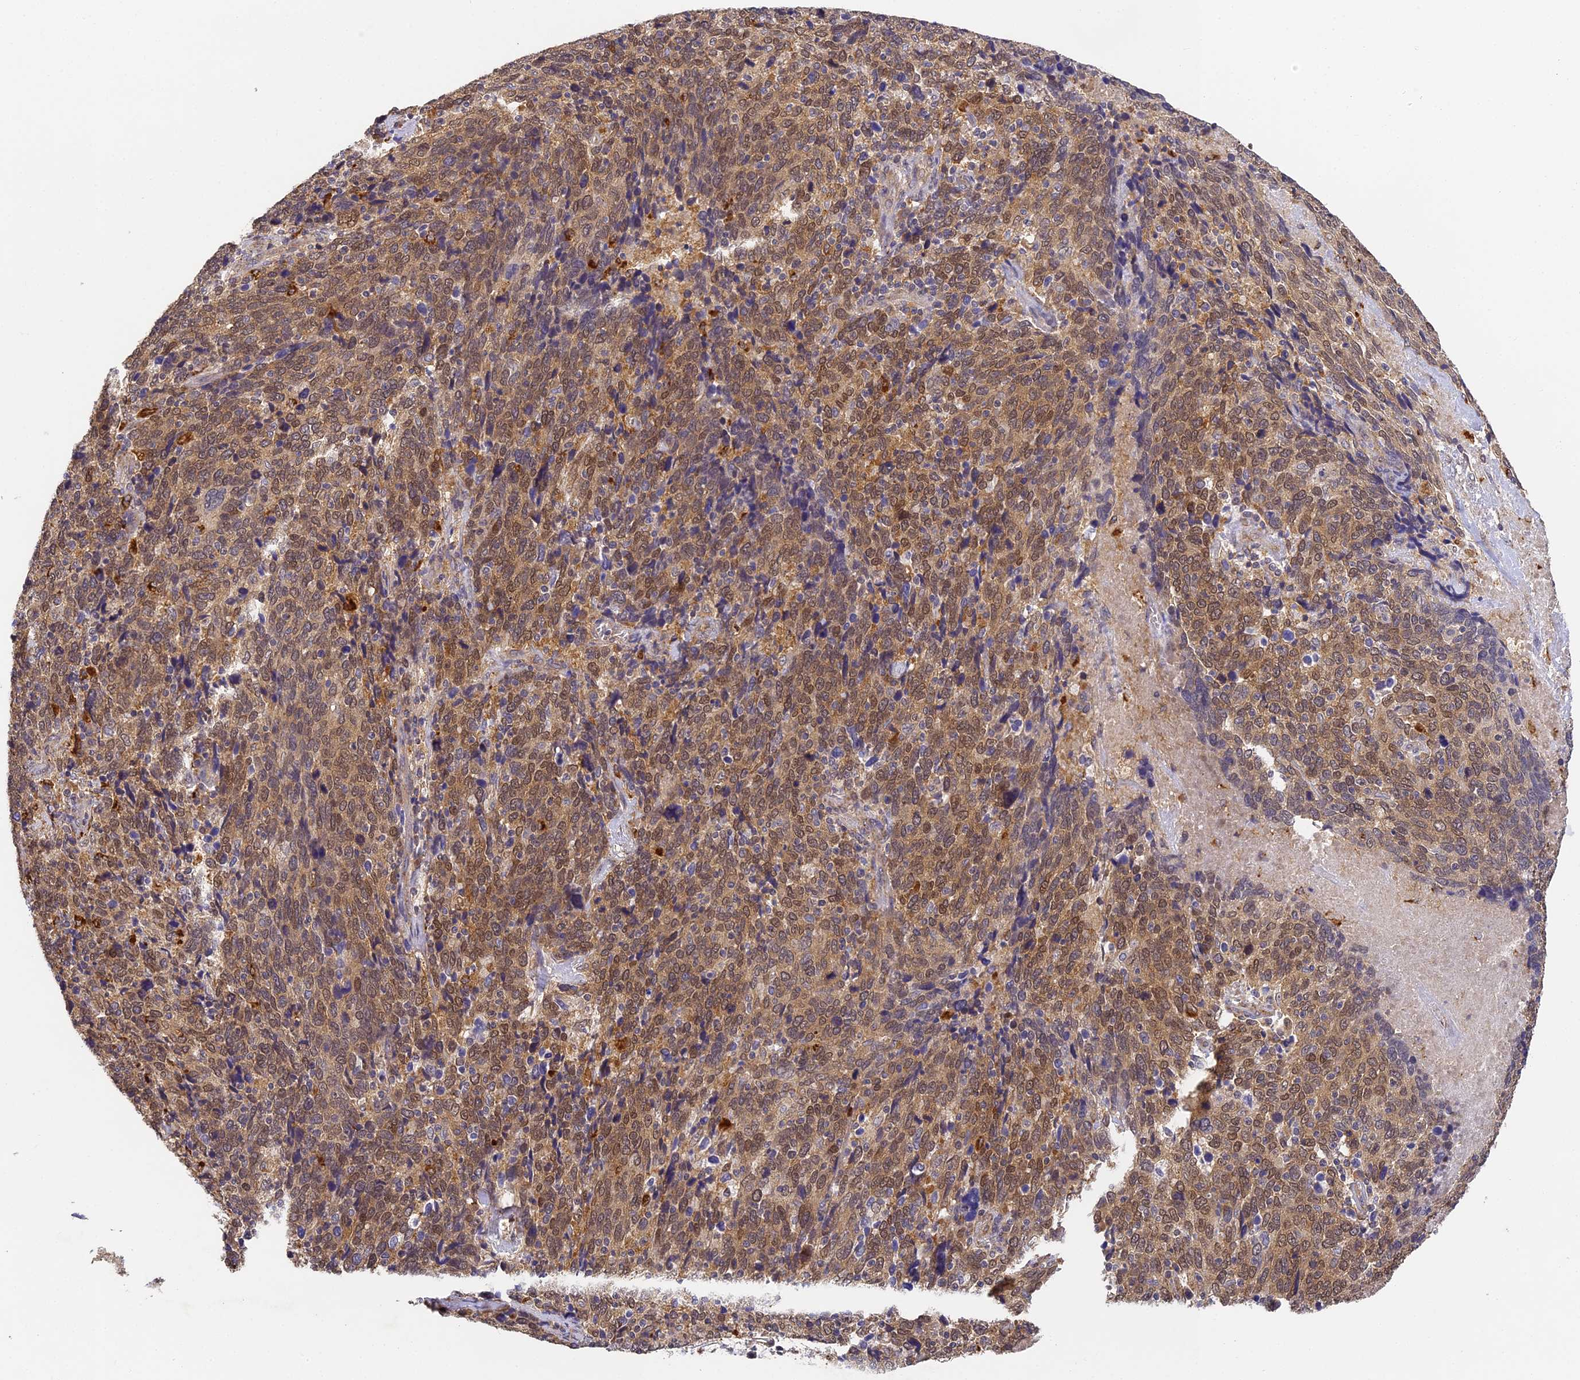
{"staining": {"intensity": "moderate", "quantity": ">75%", "location": "cytoplasmic/membranous,nuclear"}, "tissue": "cervical cancer", "cell_type": "Tumor cells", "image_type": "cancer", "snomed": [{"axis": "morphology", "description": "Squamous cell carcinoma, NOS"}, {"axis": "topography", "description": "Cervix"}], "caption": "Moderate cytoplasmic/membranous and nuclear staining for a protein is seen in about >75% of tumor cells of cervical cancer using immunohistochemistry (IHC).", "gene": "YAE1", "patient": {"sex": "female", "age": 41}}